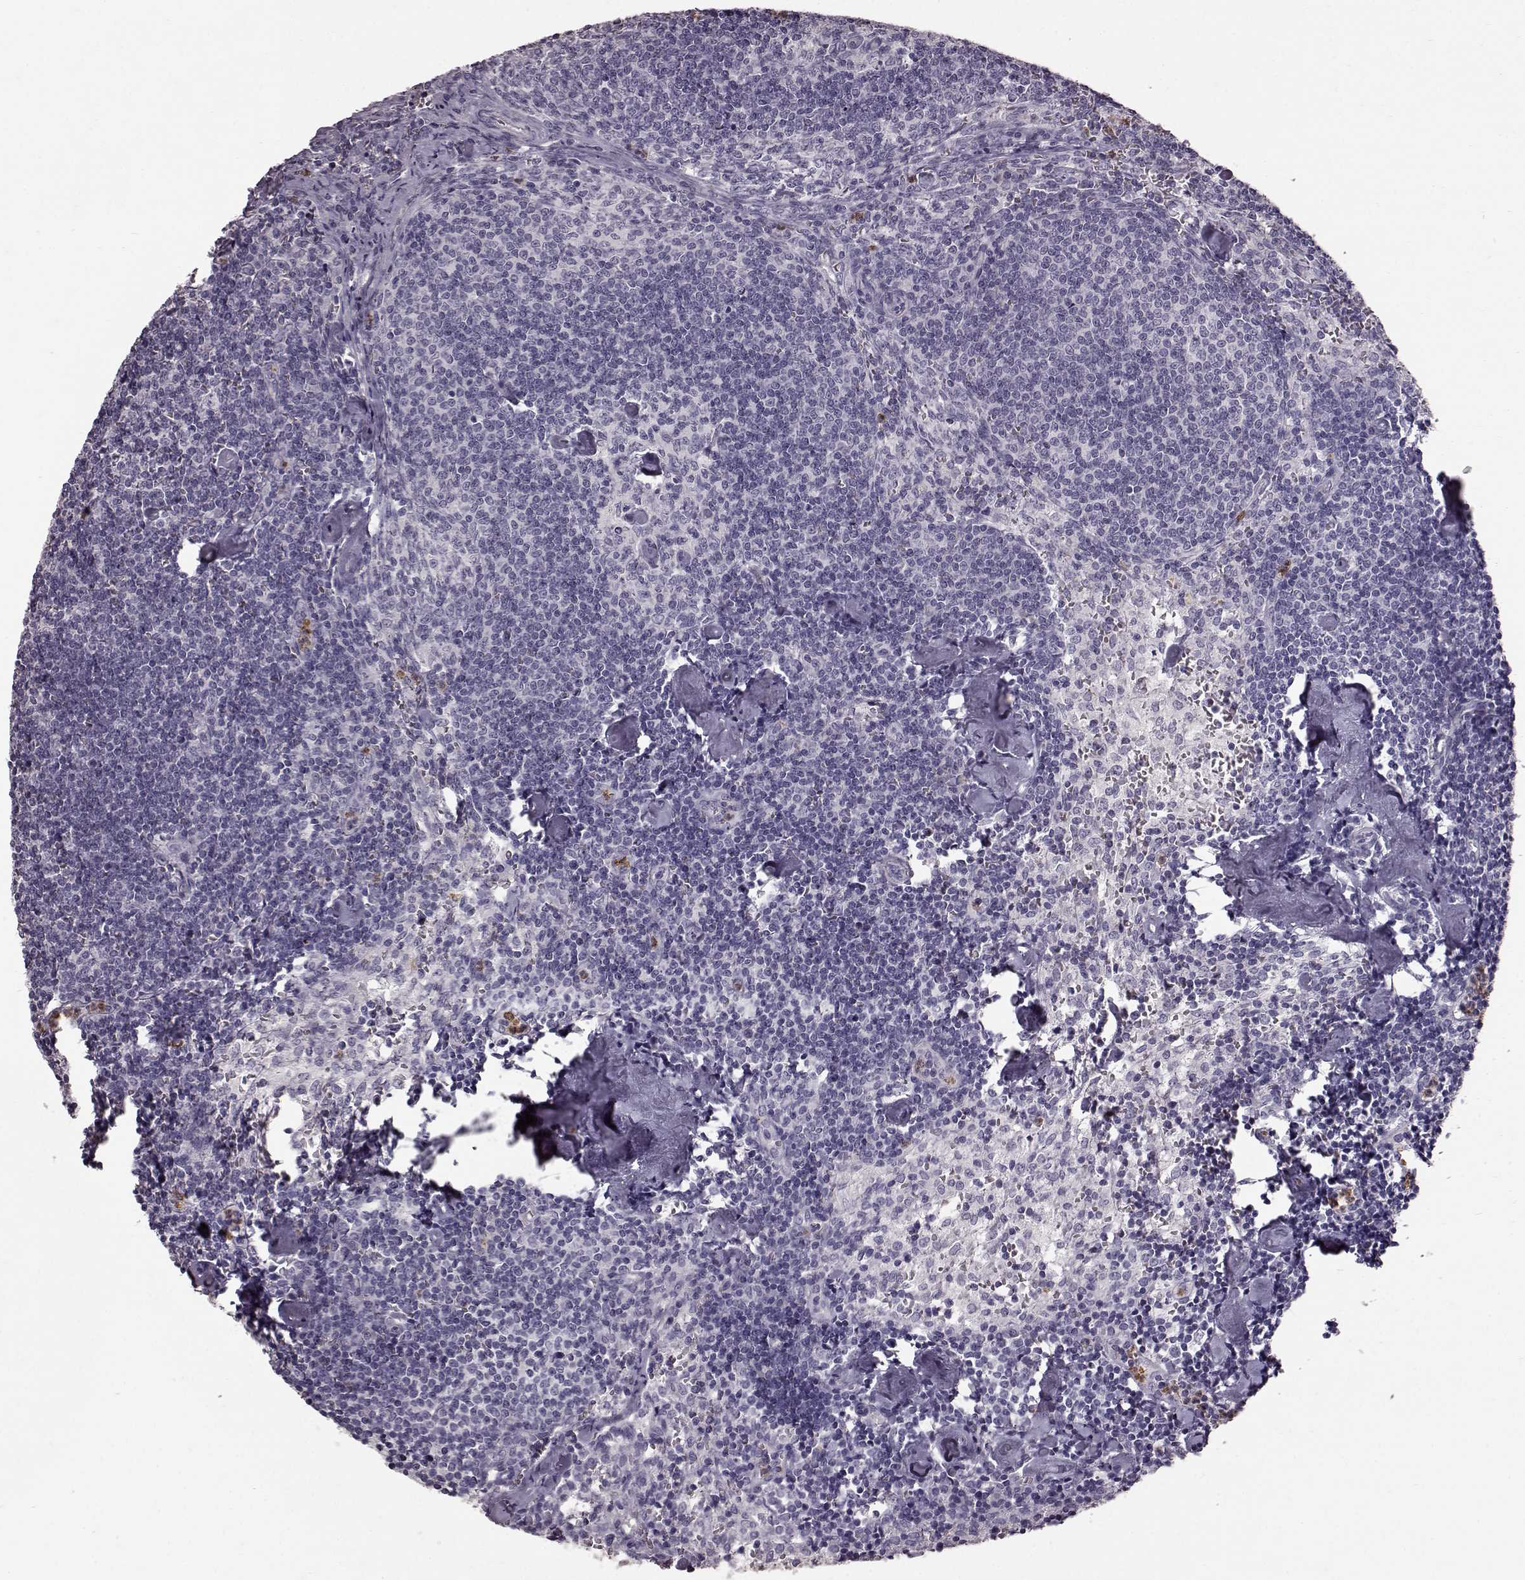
{"staining": {"intensity": "negative", "quantity": "none", "location": "none"}, "tissue": "lymph node", "cell_type": "Germinal center cells", "image_type": "normal", "snomed": [{"axis": "morphology", "description": "Normal tissue, NOS"}, {"axis": "topography", "description": "Lymph node"}], "caption": "High magnification brightfield microscopy of benign lymph node stained with DAB (3,3'-diaminobenzidine) (brown) and counterstained with hematoxylin (blue): germinal center cells show no significant positivity.", "gene": "FUT4", "patient": {"sex": "female", "age": 50}}